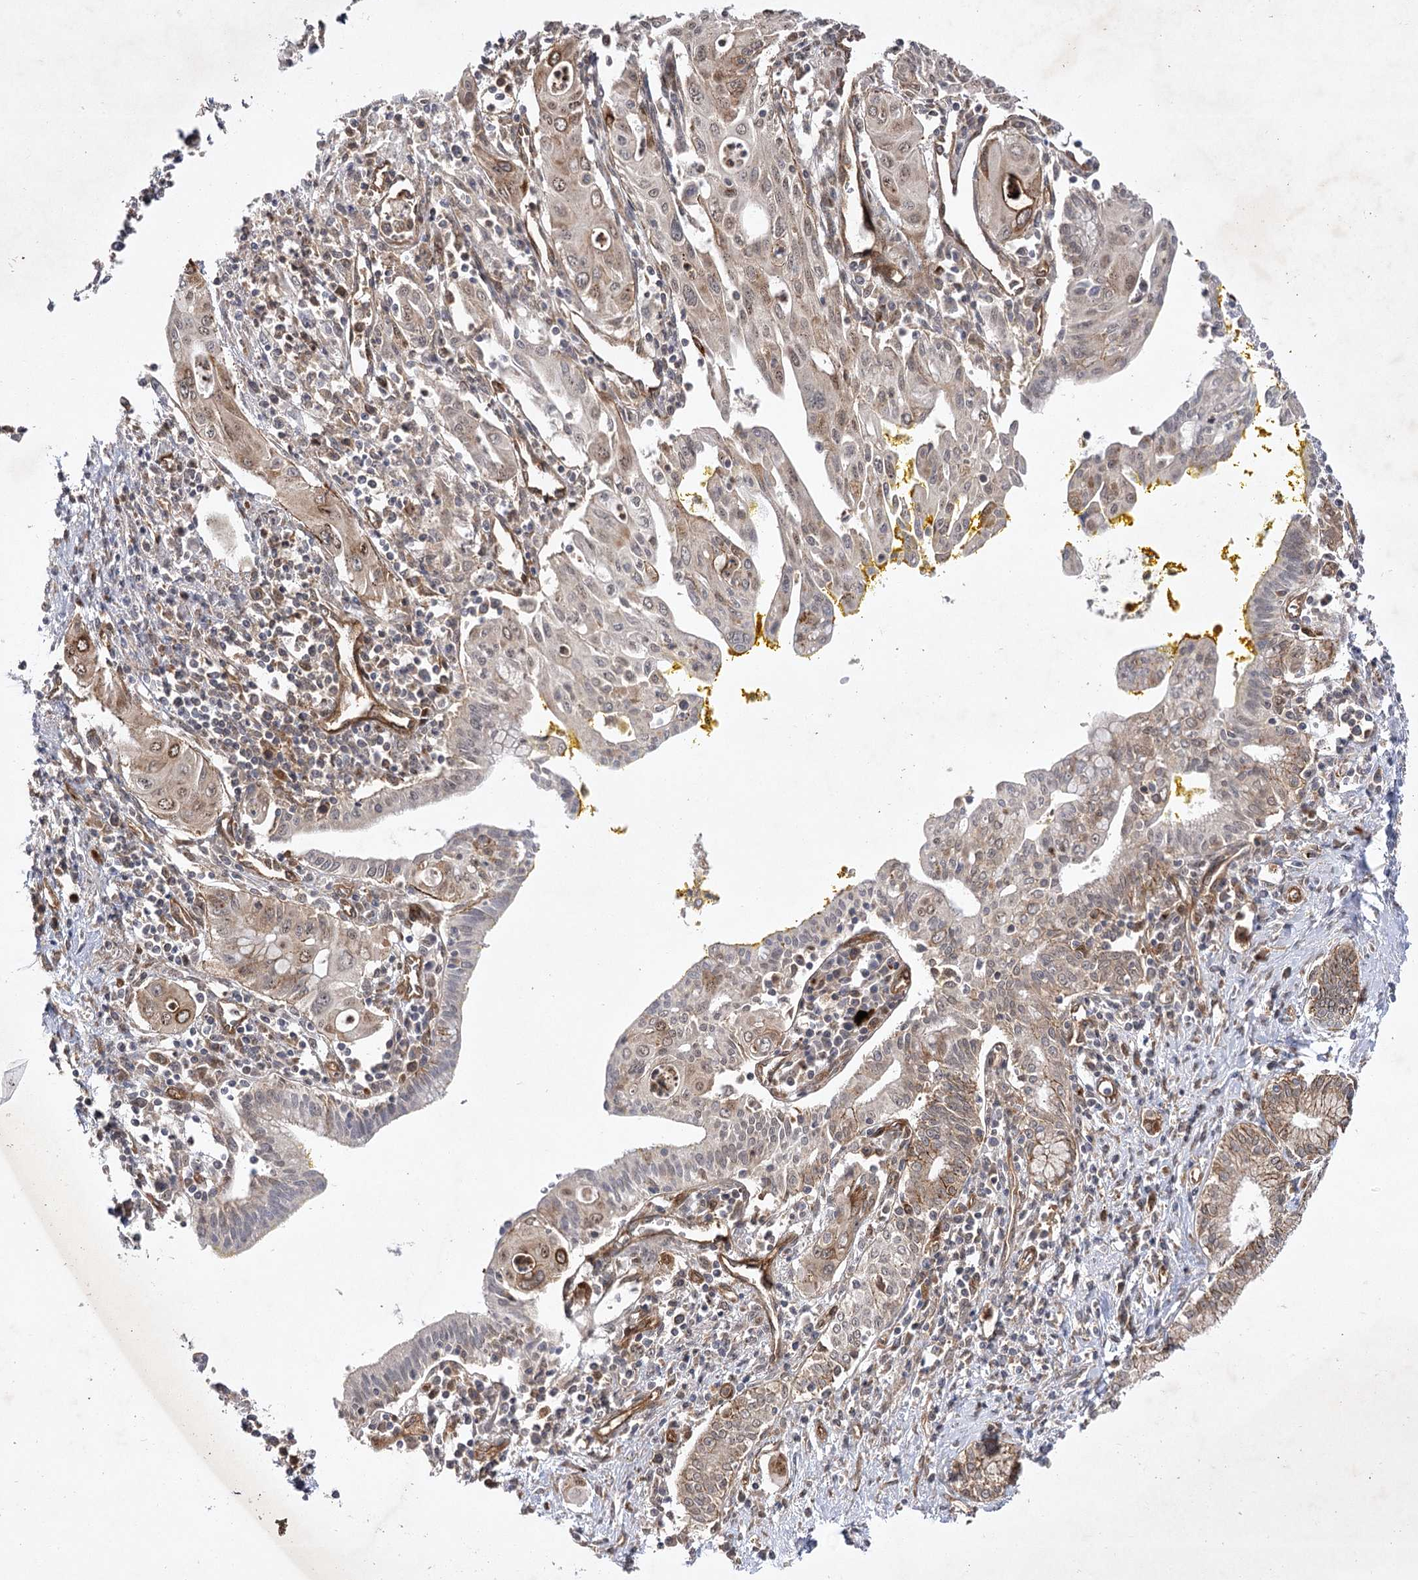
{"staining": {"intensity": "weak", "quantity": "25%-75%", "location": "cytoplasmic/membranous"}, "tissue": "pancreatic cancer", "cell_type": "Tumor cells", "image_type": "cancer", "snomed": [{"axis": "morphology", "description": "Adenocarcinoma, NOS"}, {"axis": "topography", "description": "Pancreas"}], "caption": "The micrograph exhibits staining of pancreatic adenocarcinoma, revealing weak cytoplasmic/membranous protein positivity (brown color) within tumor cells.", "gene": "ARHGAP31", "patient": {"sex": "male", "age": 58}}